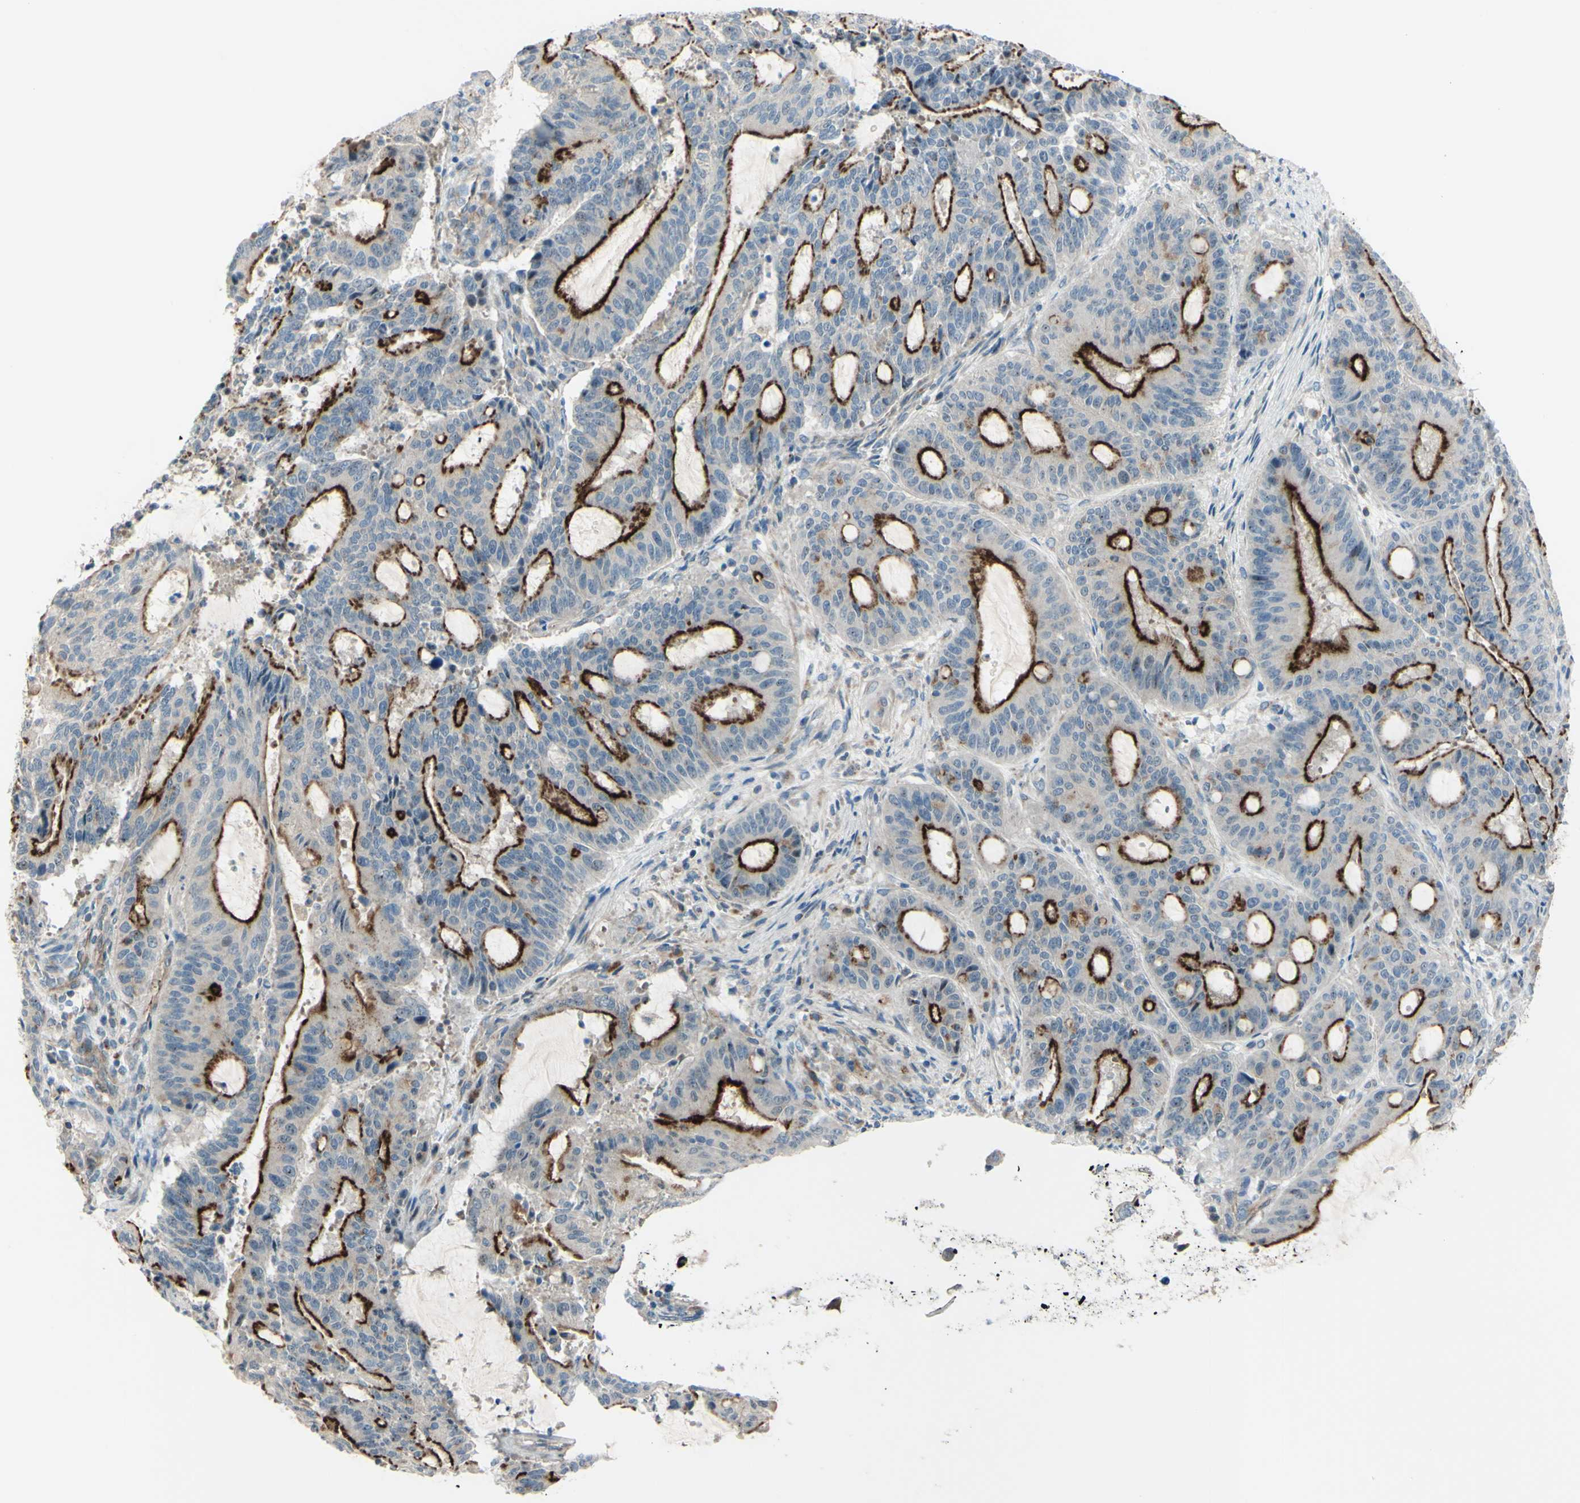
{"staining": {"intensity": "strong", "quantity": "<25%", "location": "cytoplasmic/membranous"}, "tissue": "liver cancer", "cell_type": "Tumor cells", "image_type": "cancer", "snomed": [{"axis": "morphology", "description": "Cholangiocarcinoma"}, {"axis": "topography", "description": "Liver"}], "caption": "IHC of cholangiocarcinoma (liver) exhibits medium levels of strong cytoplasmic/membranous staining in approximately <25% of tumor cells. Nuclei are stained in blue.", "gene": "LMTK2", "patient": {"sex": "female", "age": 73}}